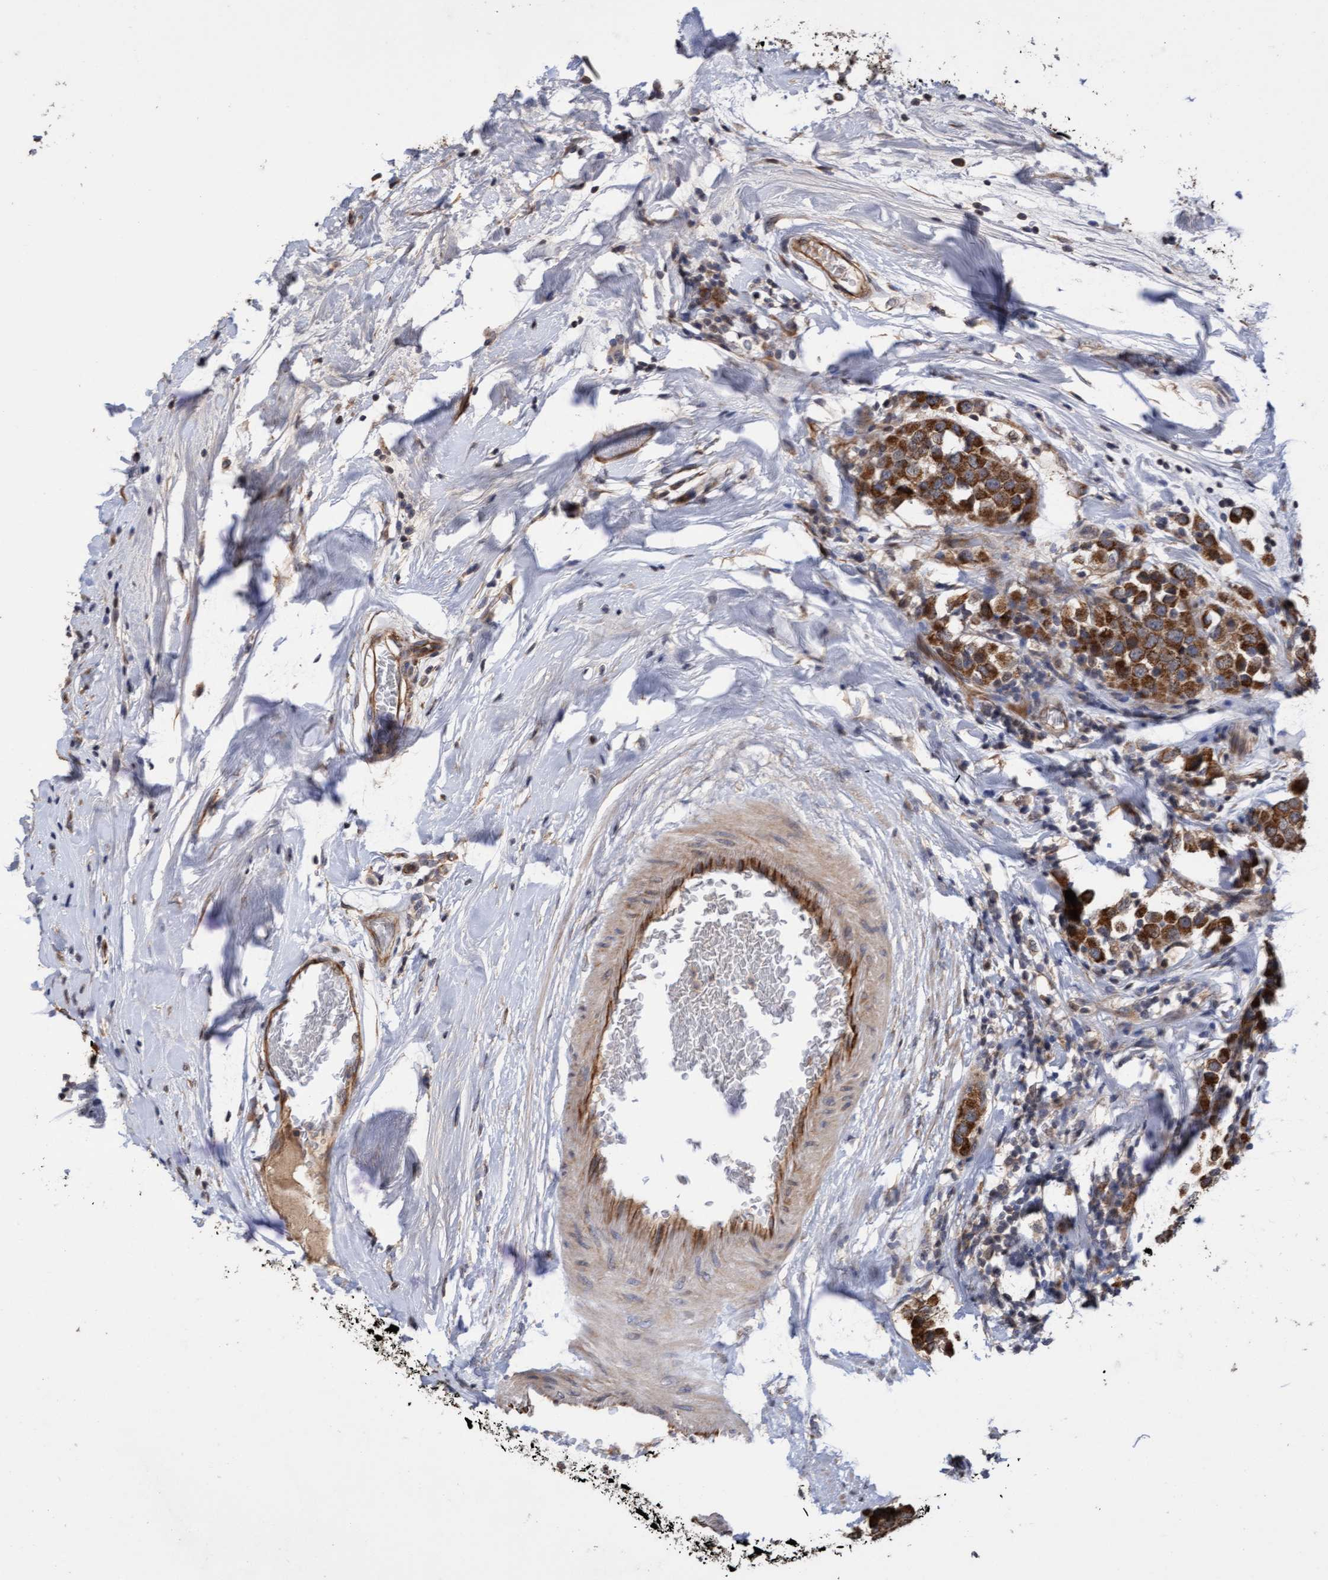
{"staining": {"intensity": "moderate", "quantity": ">75%", "location": "cytoplasmic/membranous"}, "tissue": "breast cancer", "cell_type": "Tumor cells", "image_type": "cancer", "snomed": [{"axis": "morphology", "description": "Duct carcinoma"}, {"axis": "topography", "description": "Breast"}], "caption": "Protein expression analysis of breast intraductal carcinoma demonstrates moderate cytoplasmic/membranous expression in approximately >75% of tumor cells.", "gene": "ITFG1", "patient": {"sex": "female", "age": 61}}